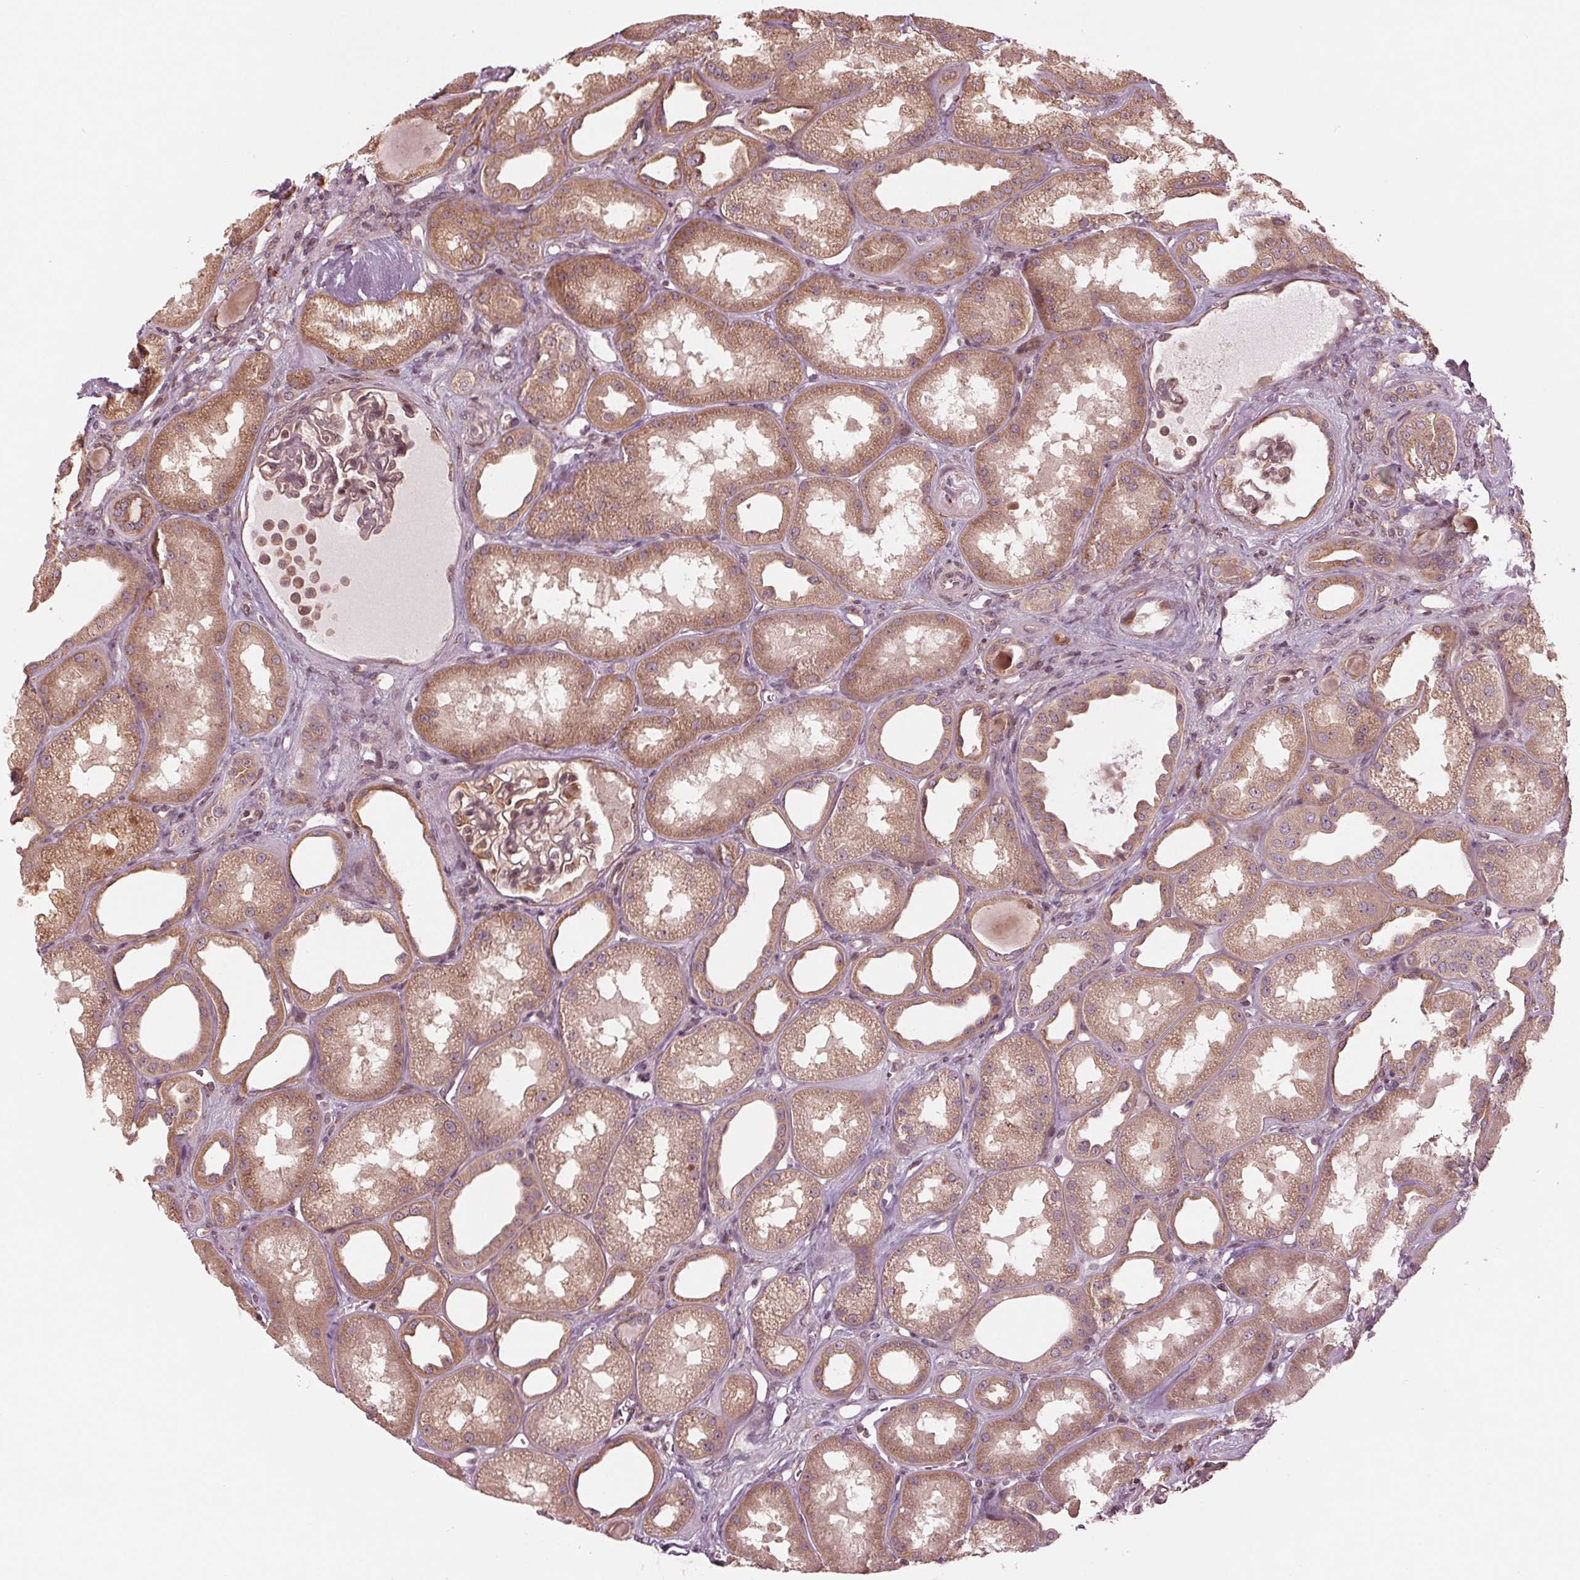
{"staining": {"intensity": "weak", "quantity": "25%-75%", "location": "cytoplasmic/membranous,nuclear"}, "tissue": "kidney", "cell_type": "Cells in glomeruli", "image_type": "normal", "snomed": [{"axis": "morphology", "description": "Normal tissue, NOS"}, {"axis": "topography", "description": "Kidney"}], "caption": "IHC staining of benign kidney, which exhibits low levels of weak cytoplasmic/membranous,nuclear expression in approximately 25%-75% of cells in glomeruli indicating weak cytoplasmic/membranous,nuclear protein expression. The staining was performed using DAB (3,3'-diaminobenzidine) (brown) for protein detection and nuclei were counterstained in hematoxylin (blue).", "gene": "CMIP", "patient": {"sex": "male", "age": 61}}